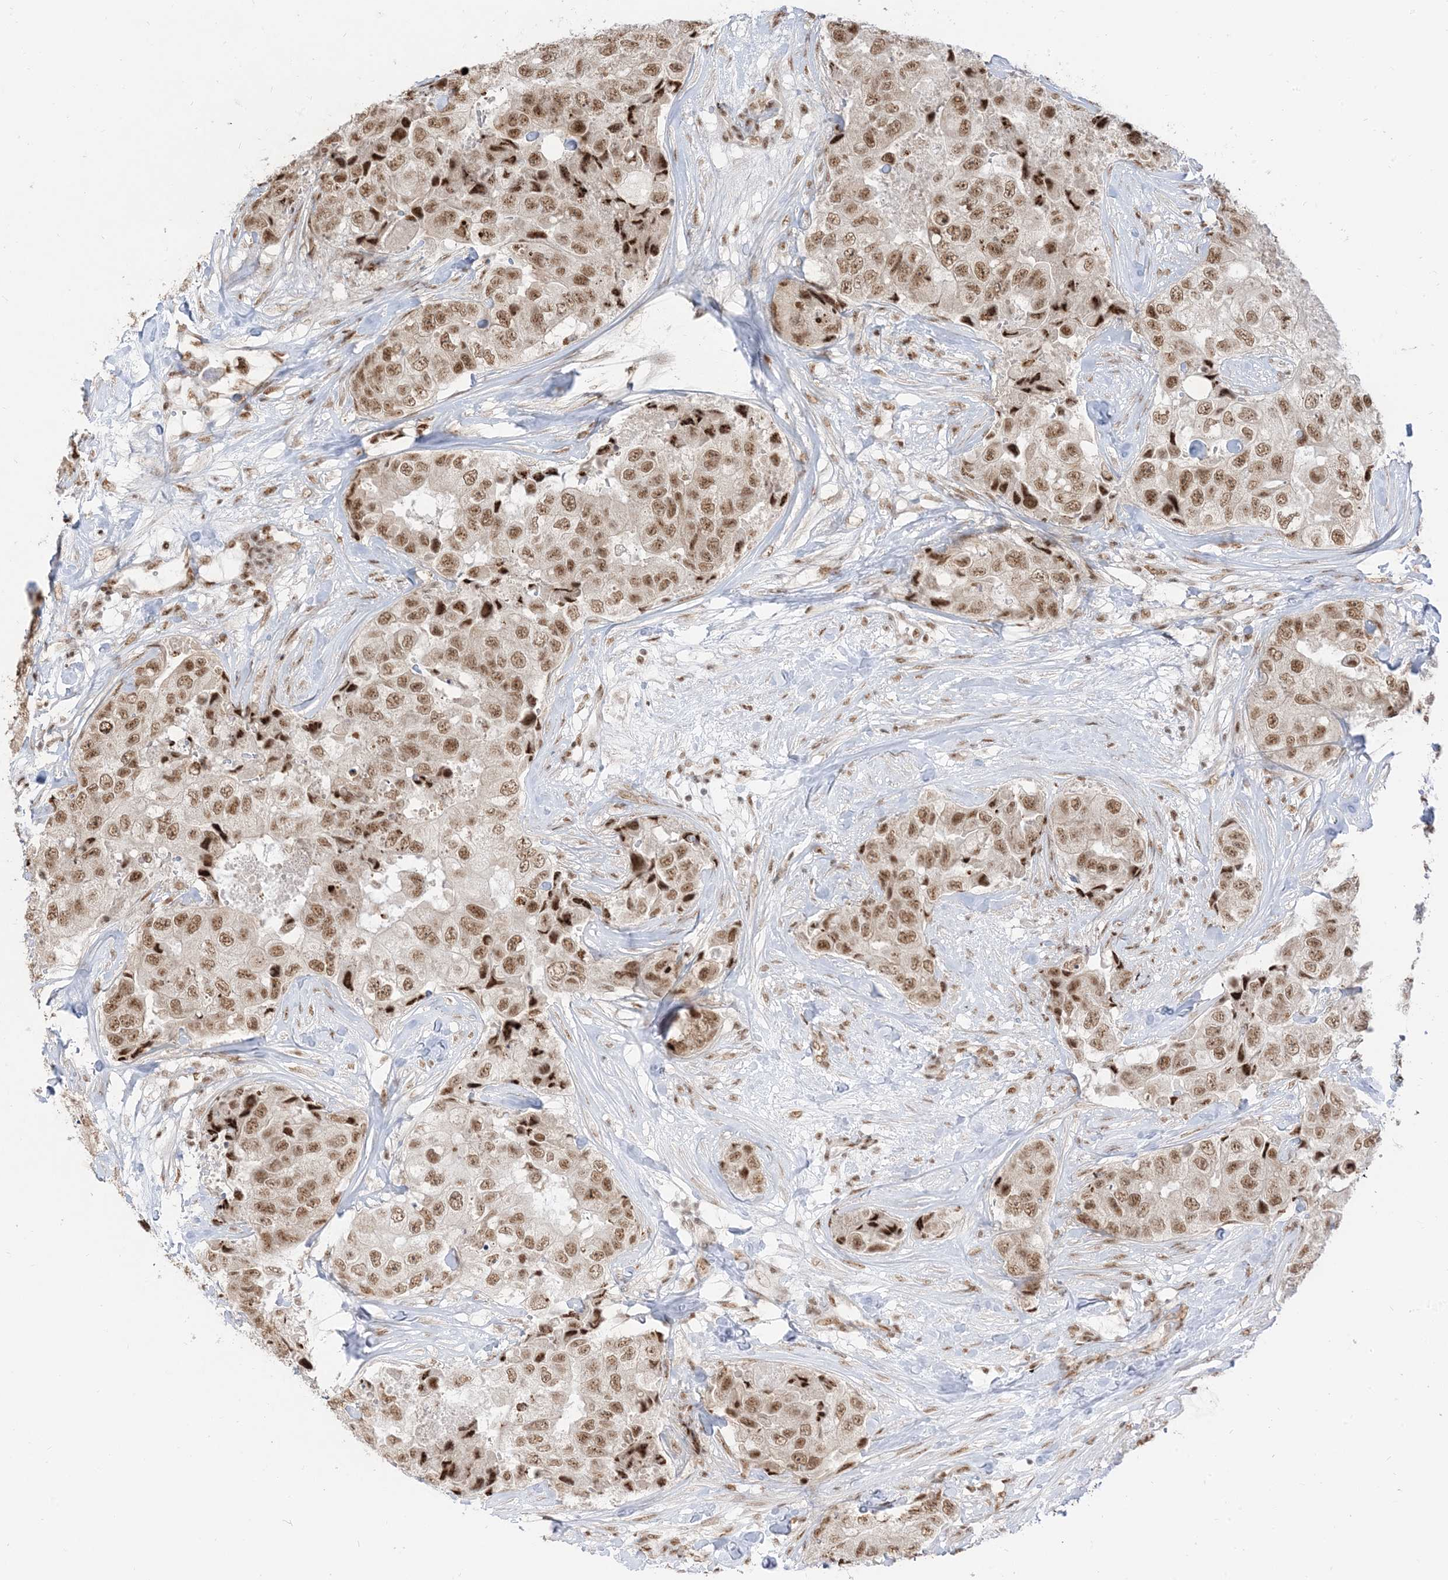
{"staining": {"intensity": "moderate", "quantity": ">75%", "location": "nuclear"}, "tissue": "breast cancer", "cell_type": "Tumor cells", "image_type": "cancer", "snomed": [{"axis": "morphology", "description": "Duct carcinoma"}, {"axis": "topography", "description": "Breast"}], "caption": "There is medium levels of moderate nuclear expression in tumor cells of breast cancer (invasive ductal carcinoma), as demonstrated by immunohistochemical staining (brown color).", "gene": "ARGLU1", "patient": {"sex": "female", "age": 62}}